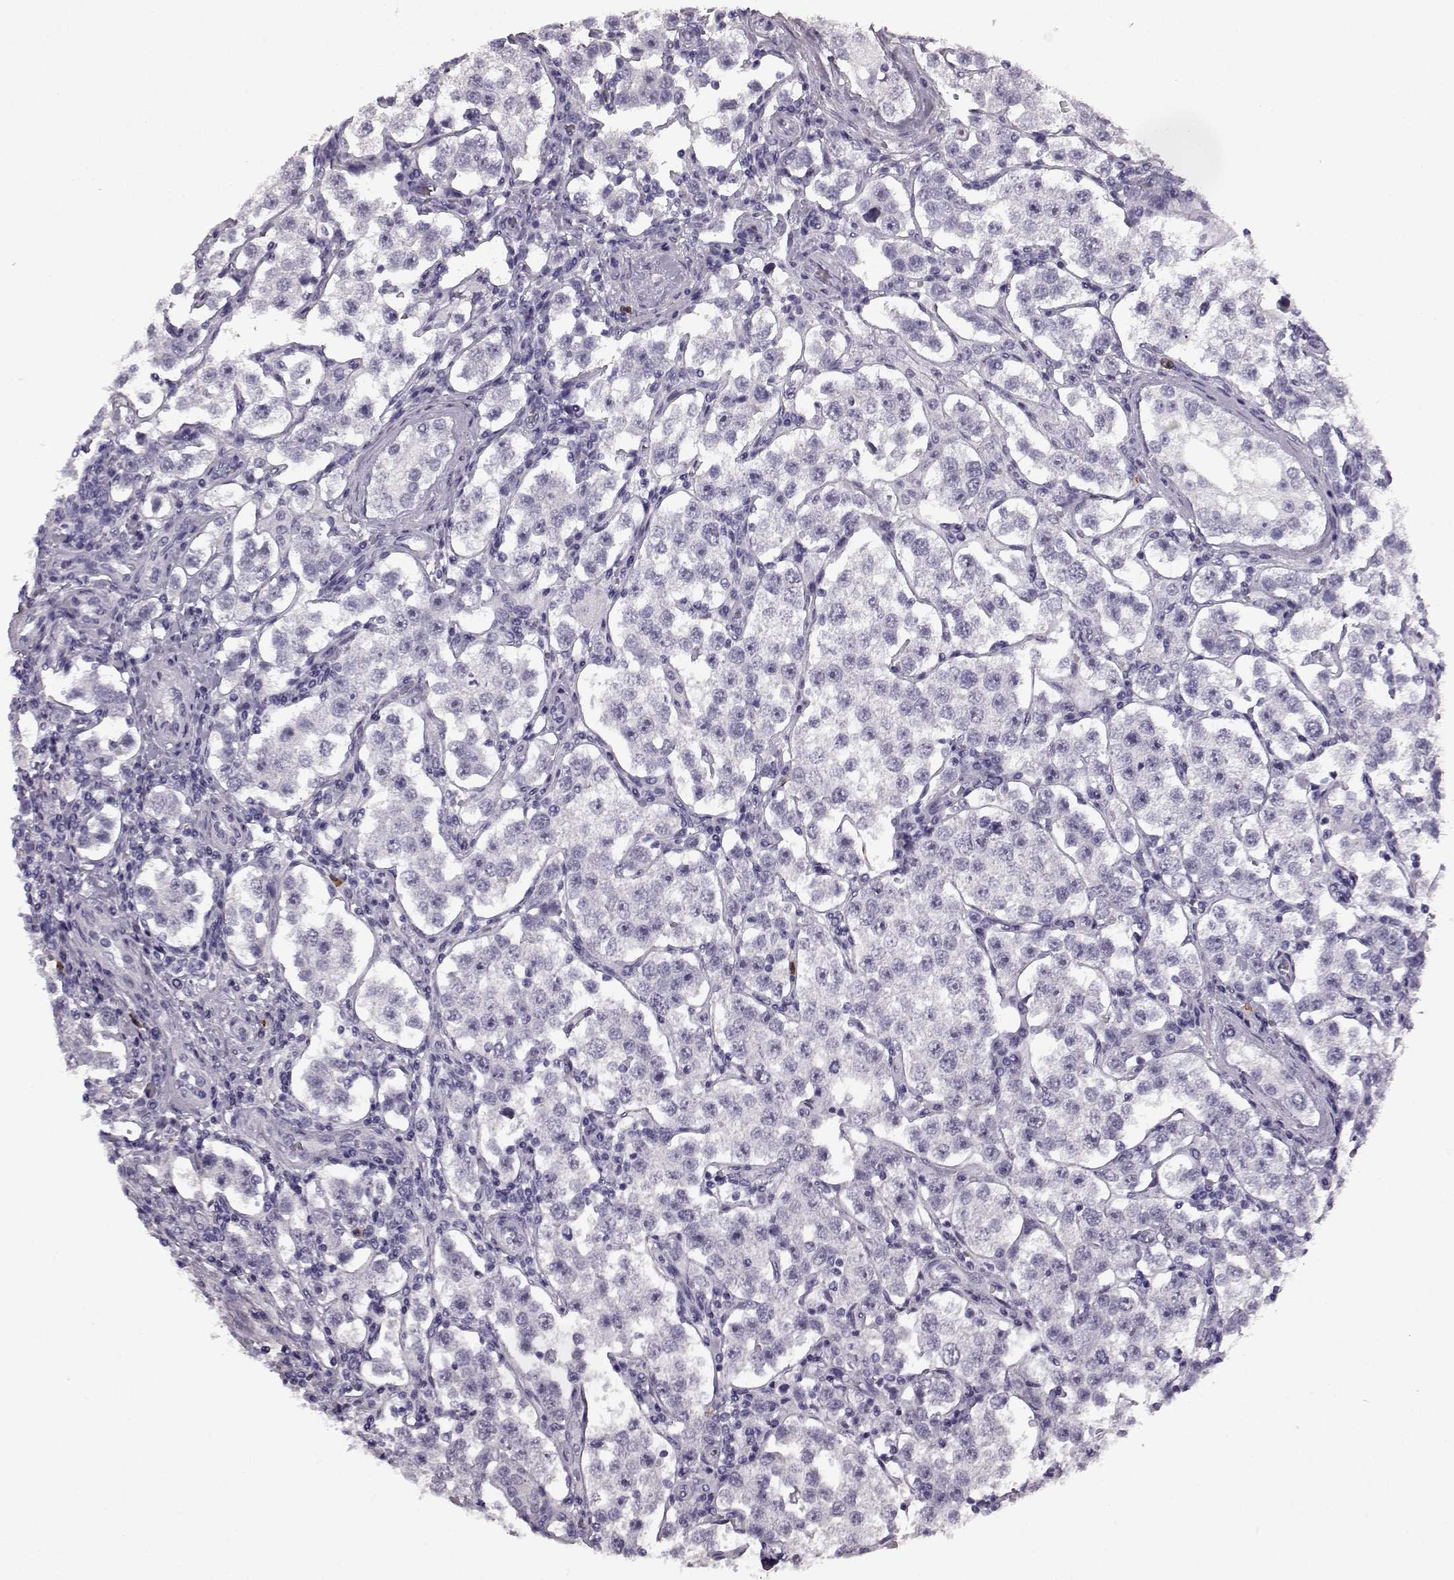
{"staining": {"intensity": "negative", "quantity": "none", "location": "none"}, "tissue": "testis cancer", "cell_type": "Tumor cells", "image_type": "cancer", "snomed": [{"axis": "morphology", "description": "Seminoma, NOS"}, {"axis": "topography", "description": "Testis"}], "caption": "Immunohistochemical staining of human testis cancer (seminoma) exhibits no significant expression in tumor cells. (Brightfield microscopy of DAB IHC at high magnification).", "gene": "PRPH2", "patient": {"sex": "male", "age": 37}}